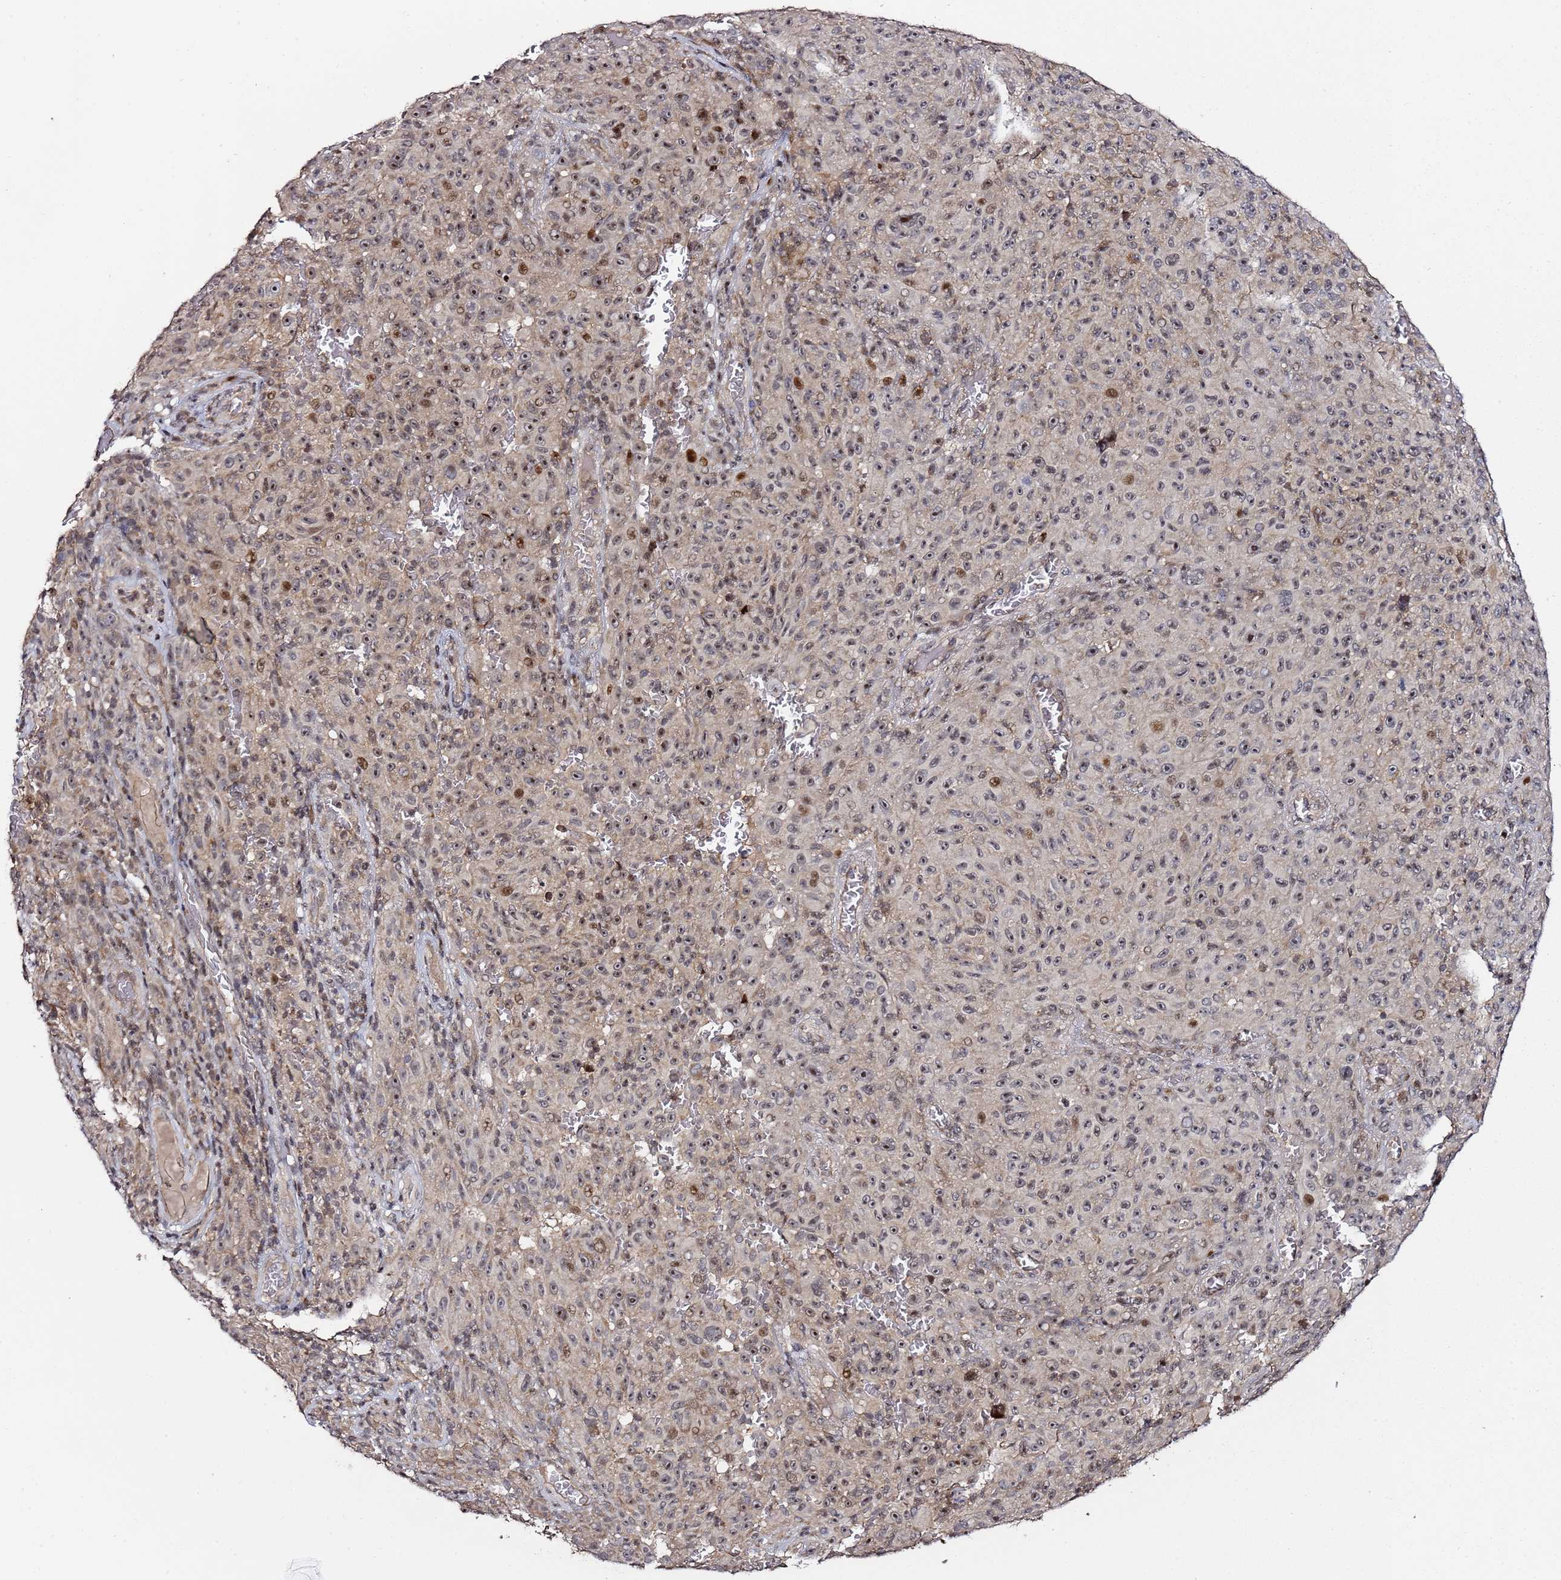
{"staining": {"intensity": "moderate", "quantity": "25%-75%", "location": "nuclear"}, "tissue": "melanoma", "cell_type": "Tumor cells", "image_type": "cancer", "snomed": [{"axis": "morphology", "description": "Malignant melanoma, NOS"}, {"axis": "topography", "description": "Skin"}], "caption": "Immunohistochemical staining of malignant melanoma displays medium levels of moderate nuclear staining in about 25%-75% of tumor cells.", "gene": "RCOR2", "patient": {"sex": "female", "age": 82}}